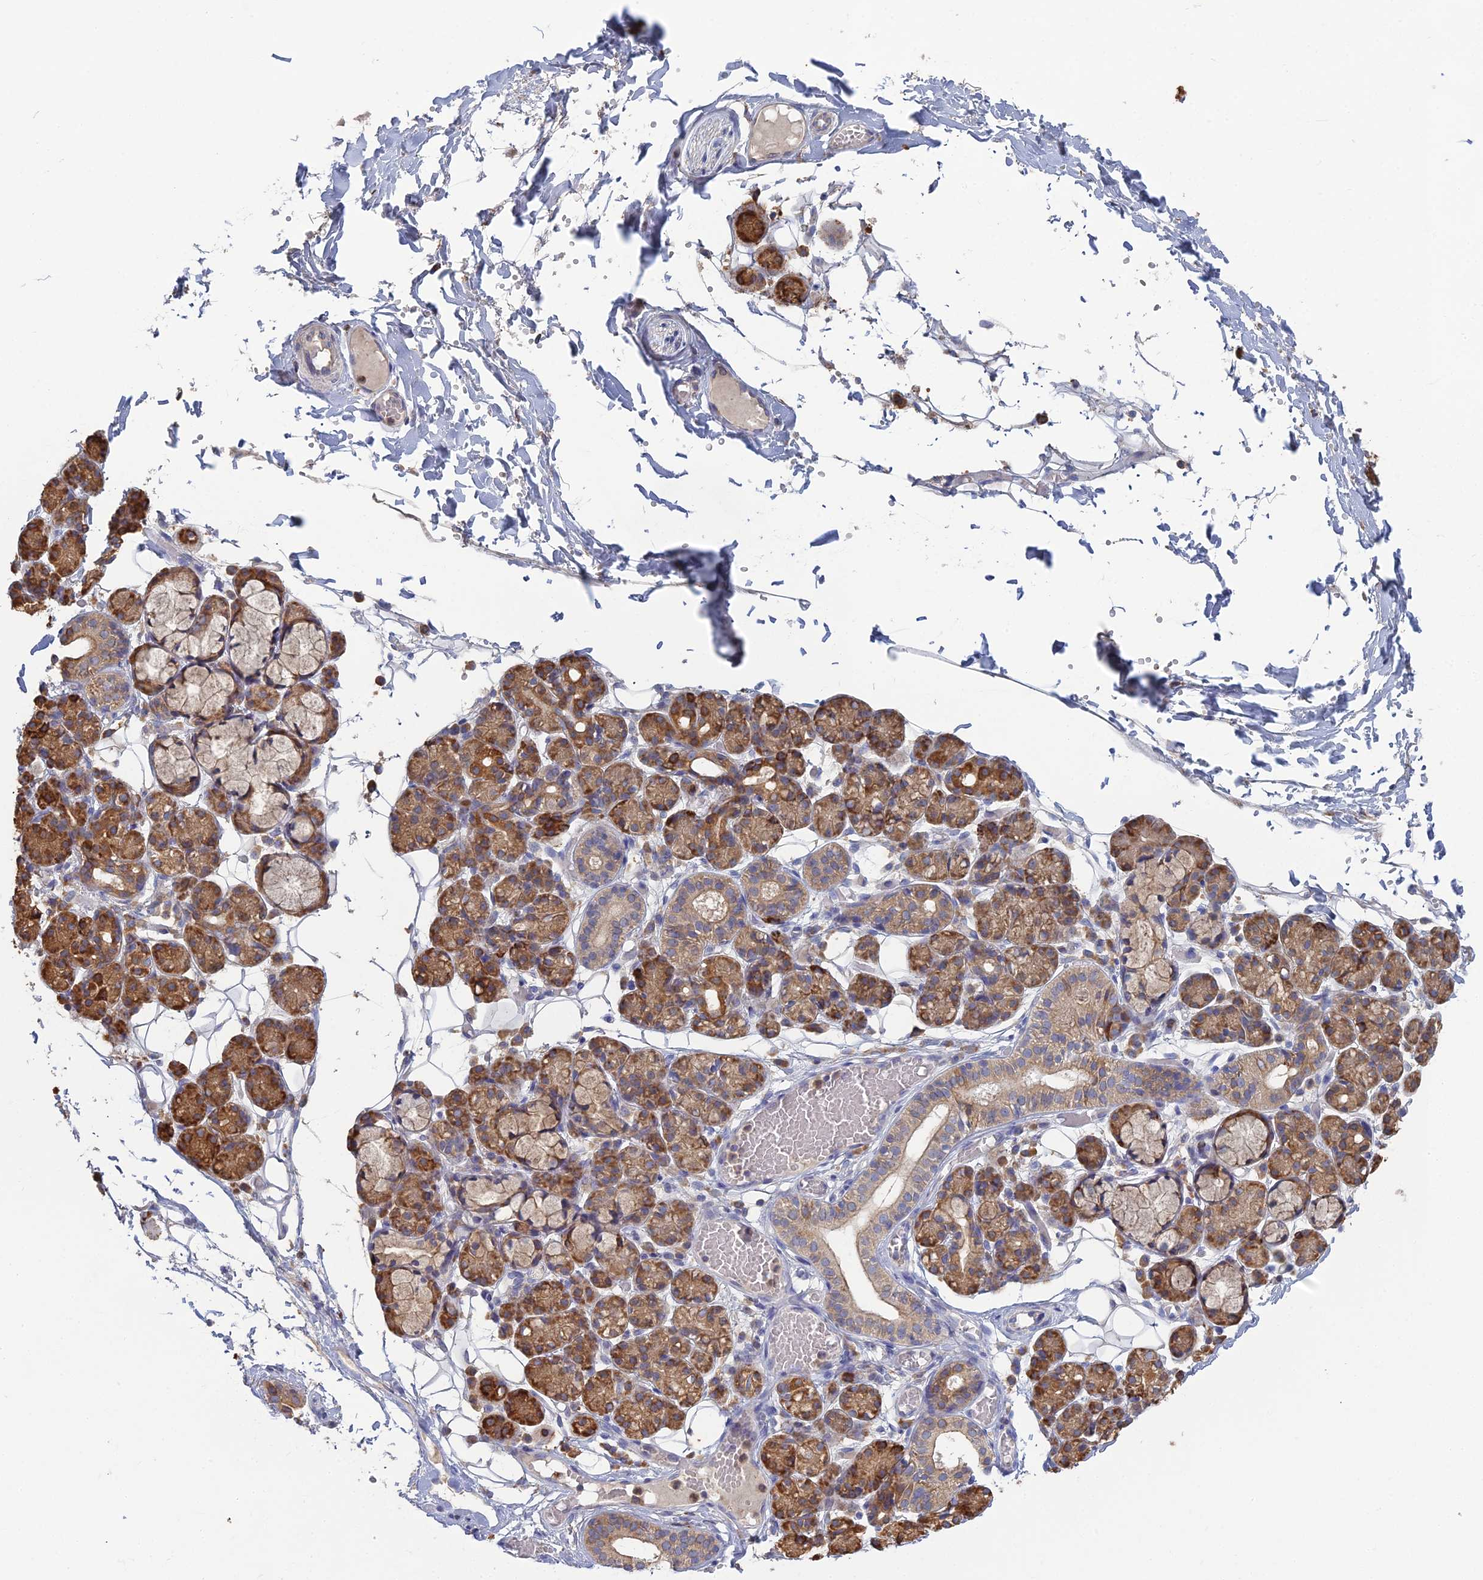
{"staining": {"intensity": "strong", "quantity": ">75%", "location": "cytoplasmic/membranous"}, "tissue": "salivary gland", "cell_type": "Glandular cells", "image_type": "normal", "snomed": [{"axis": "morphology", "description": "Normal tissue, NOS"}, {"axis": "topography", "description": "Salivary gland"}], "caption": "The micrograph exhibits immunohistochemical staining of unremarkable salivary gland. There is strong cytoplasmic/membranous positivity is present in approximately >75% of glandular cells. (IHC, brightfield microscopy, high magnification).", "gene": "TRAPPC6A", "patient": {"sex": "male", "age": 63}}